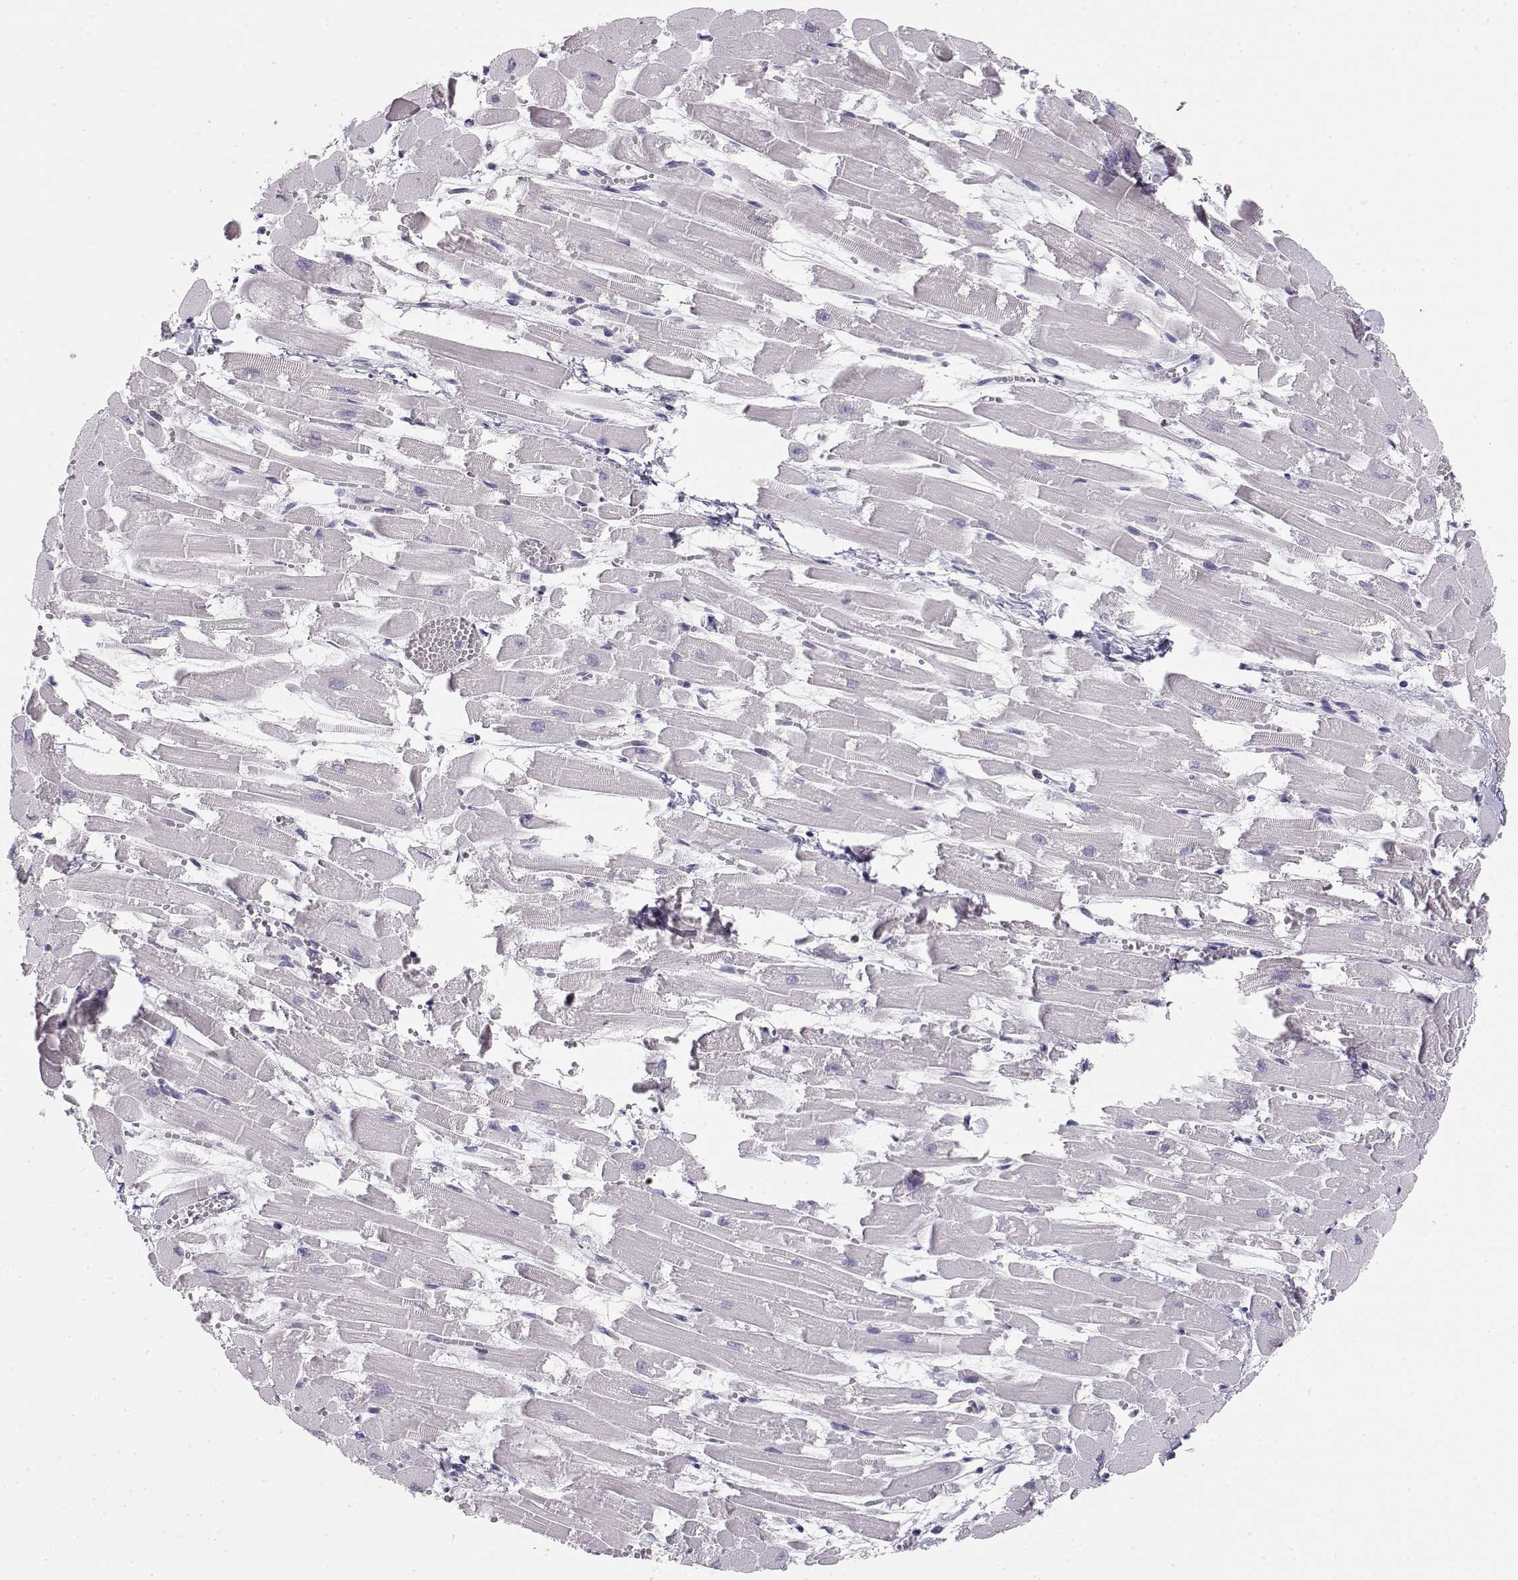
{"staining": {"intensity": "negative", "quantity": "none", "location": "none"}, "tissue": "heart muscle", "cell_type": "Cardiomyocytes", "image_type": "normal", "snomed": [{"axis": "morphology", "description": "Normal tissue, NOS"}, {"axis": "topography", "description": "Heart"}], "caption": "Heart muscle was stained to show a protein in brown. There is no significant positivity in cardiomyocytes. (Brightfield microscopy of DAB (3,3'-diaminobenzidine) immunohistochemistry (IHC) at high magnification).", "gene": "NUTM1", "patient": {"sex": "female", "age": 52}}